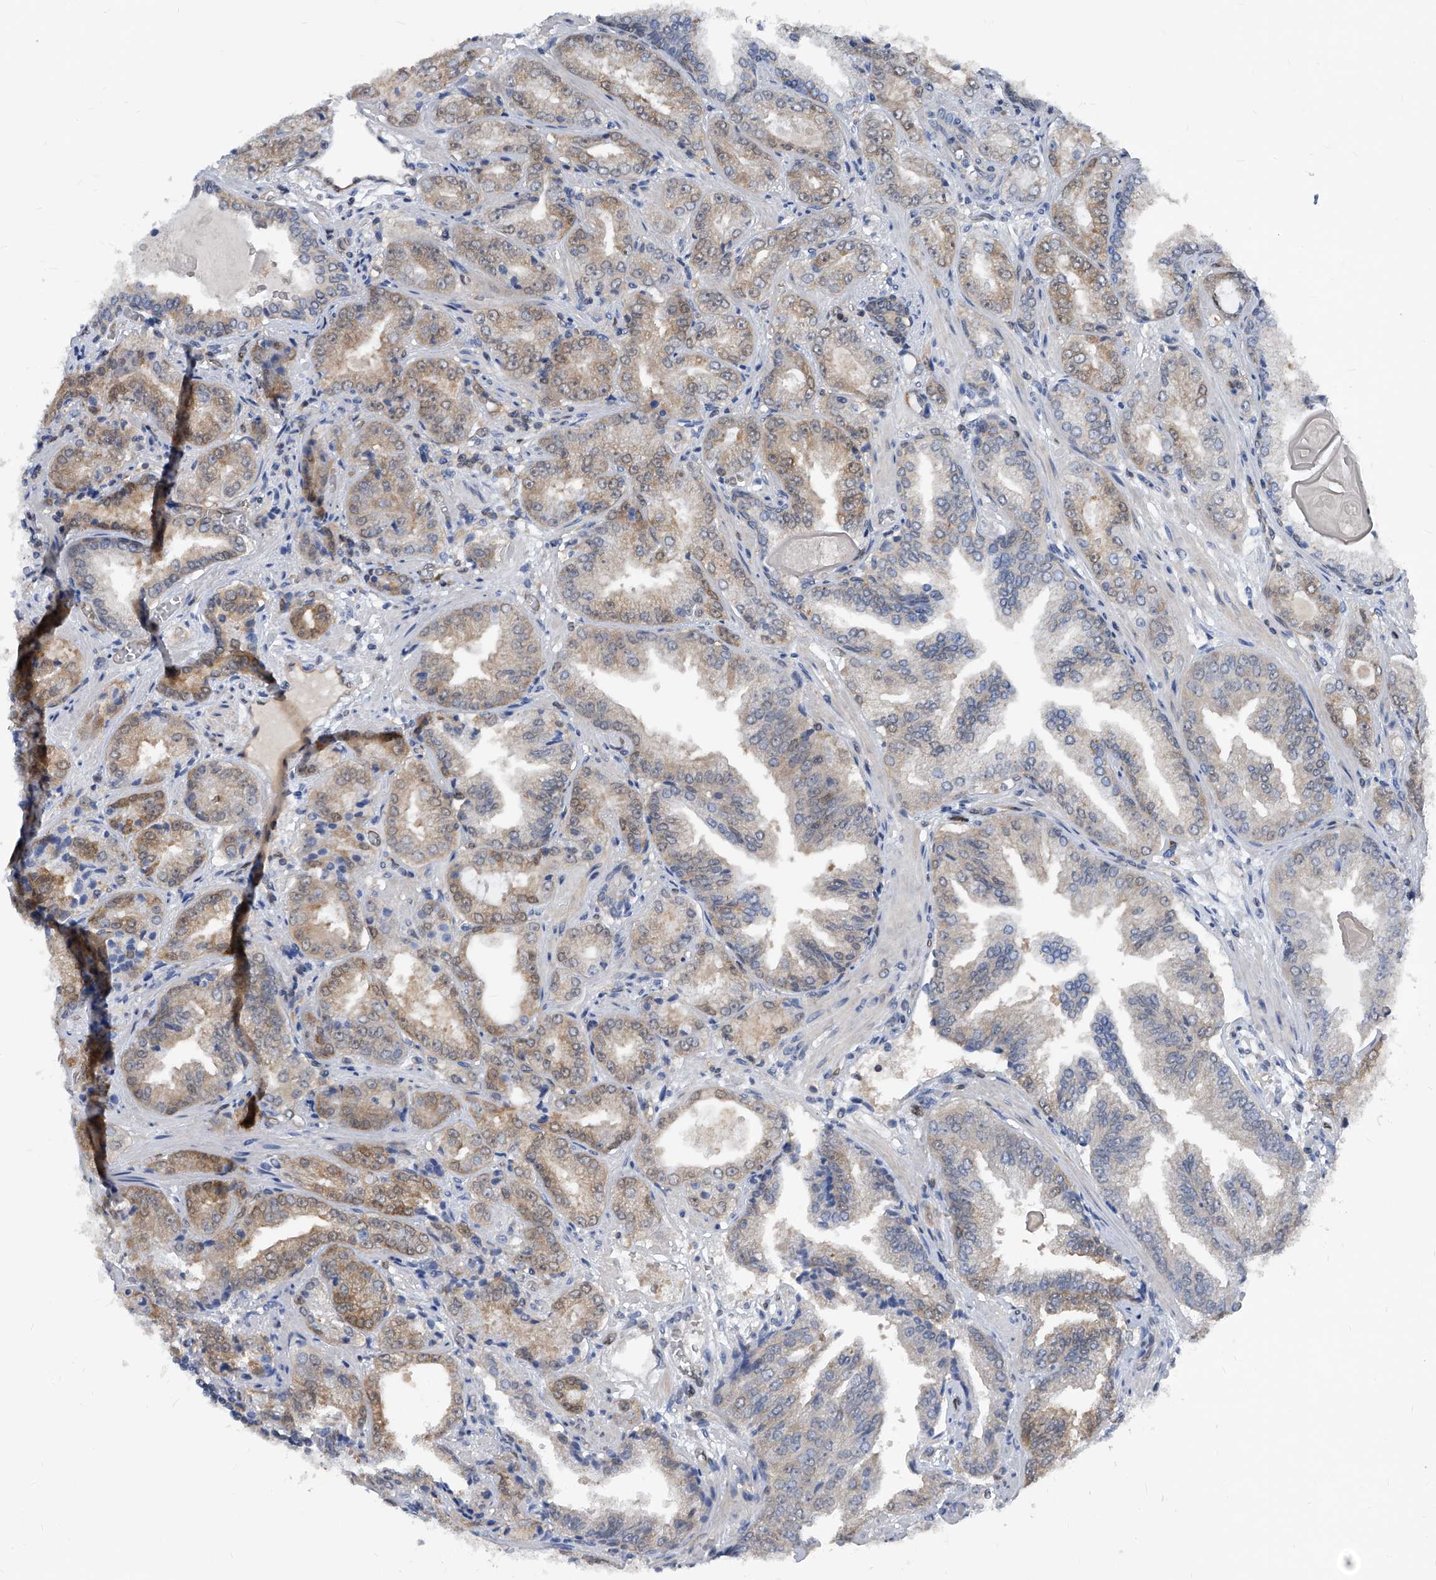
{"staining": {"intensity": "weak", "quantity": ">75%", "location": "cytoplasmic/membranous"}, "tissue": "prostate cancer", "cell_type": "Tumor cells", "image_type": "cancer", "snomed": [{"axis": "morphology", "description": "Adenocarcinoma, High grade"}, {"axis": "topography", "description": "Prostate"}], "caption": "Human prostate cancer stained for a protein (brown) exhibits weak cytoplasmic/membranous positive positivity in about >75% of tumor cells.", "gene": "MAP2K6", "patient": {"sex": "male", "age": 71}}